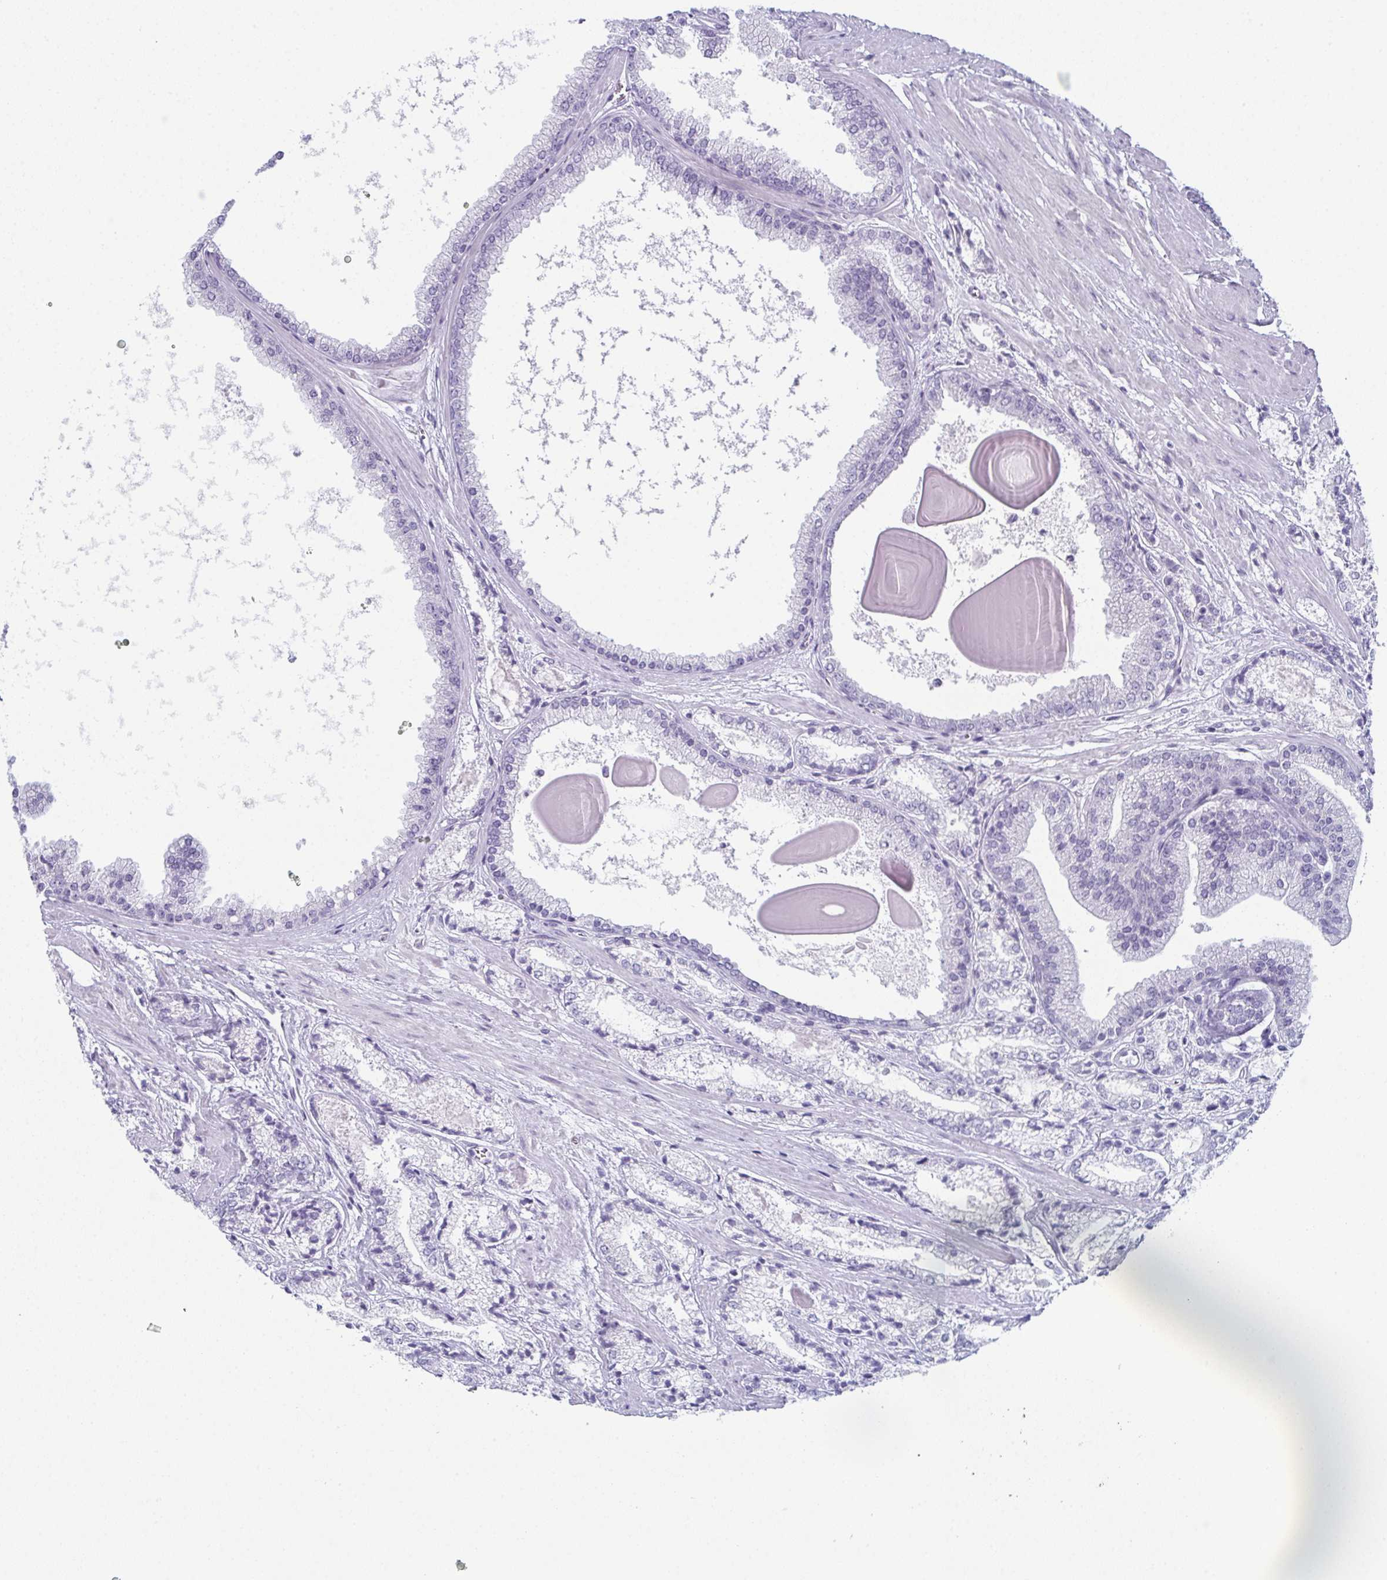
{"staining": {"intensity": "negative", "quantity": "none", "location": "none"}, "tissue": "prostate cancer", "cell_type": "Tumor cells", "image_type": "cancer", "snomed": [{"axis": "morphology", "description": "Adenocarcinoma, High grade"}, {"axis": "topography", "description": "Prostate"}], "caption": "An image of prostate cancer (high-grade adenocarcinoma) stained for a protein shows no brown staining in tumor cells. (Brightfield microscopy of DAB (3,3'-diaminobenzidine) IHC at high magnification).", "gene": "ENKUR", "patient": {"sex": "male", "age": 64}}